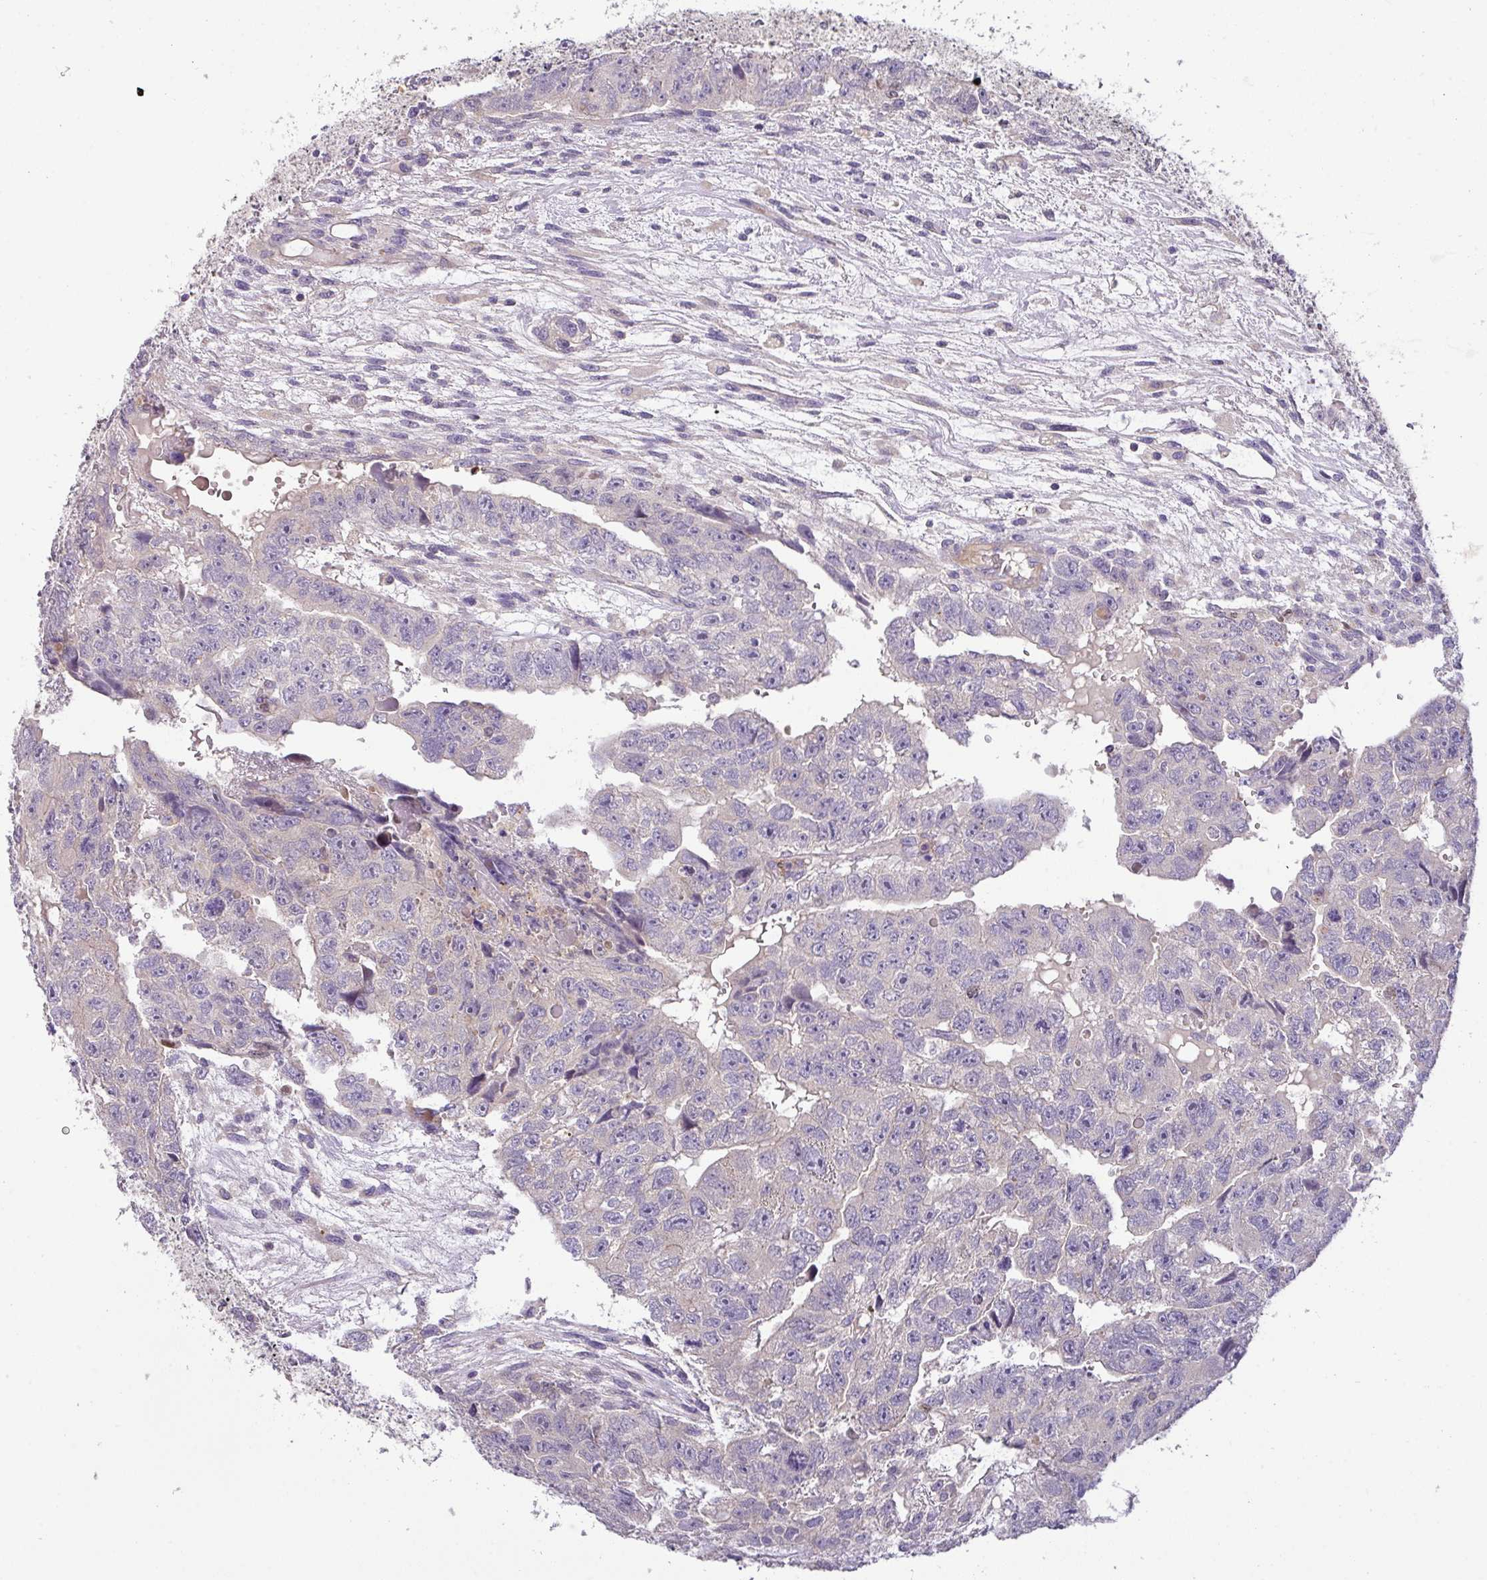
{"staining": {"intensity": "negative", "quantity": "none", "location": "none"}, "tissue": "testis cancer", "cell_type": "Tumor cells", "image_type": "cancer", "snomed": [{"axis": "morphology", "description": "Carcinoma, Embryonal, NOS"}, {"axis": "topography", "description": "Testis"}], "caption": "IHC image of neoplastic tissue: human embryonal carcinoma (testis) stained with DAB (3,3'-diaminobenzidine) displays no significant protein expression in tumor cells. Brightfield microscopy of immunohistochemistry stained with DAB (3,3'-diaminobenzidine) (brown) and hematoxylin (blue), captured at high magnification.", "gene": "HOXC13", "patient": {"sex": "male", "age": 20}}